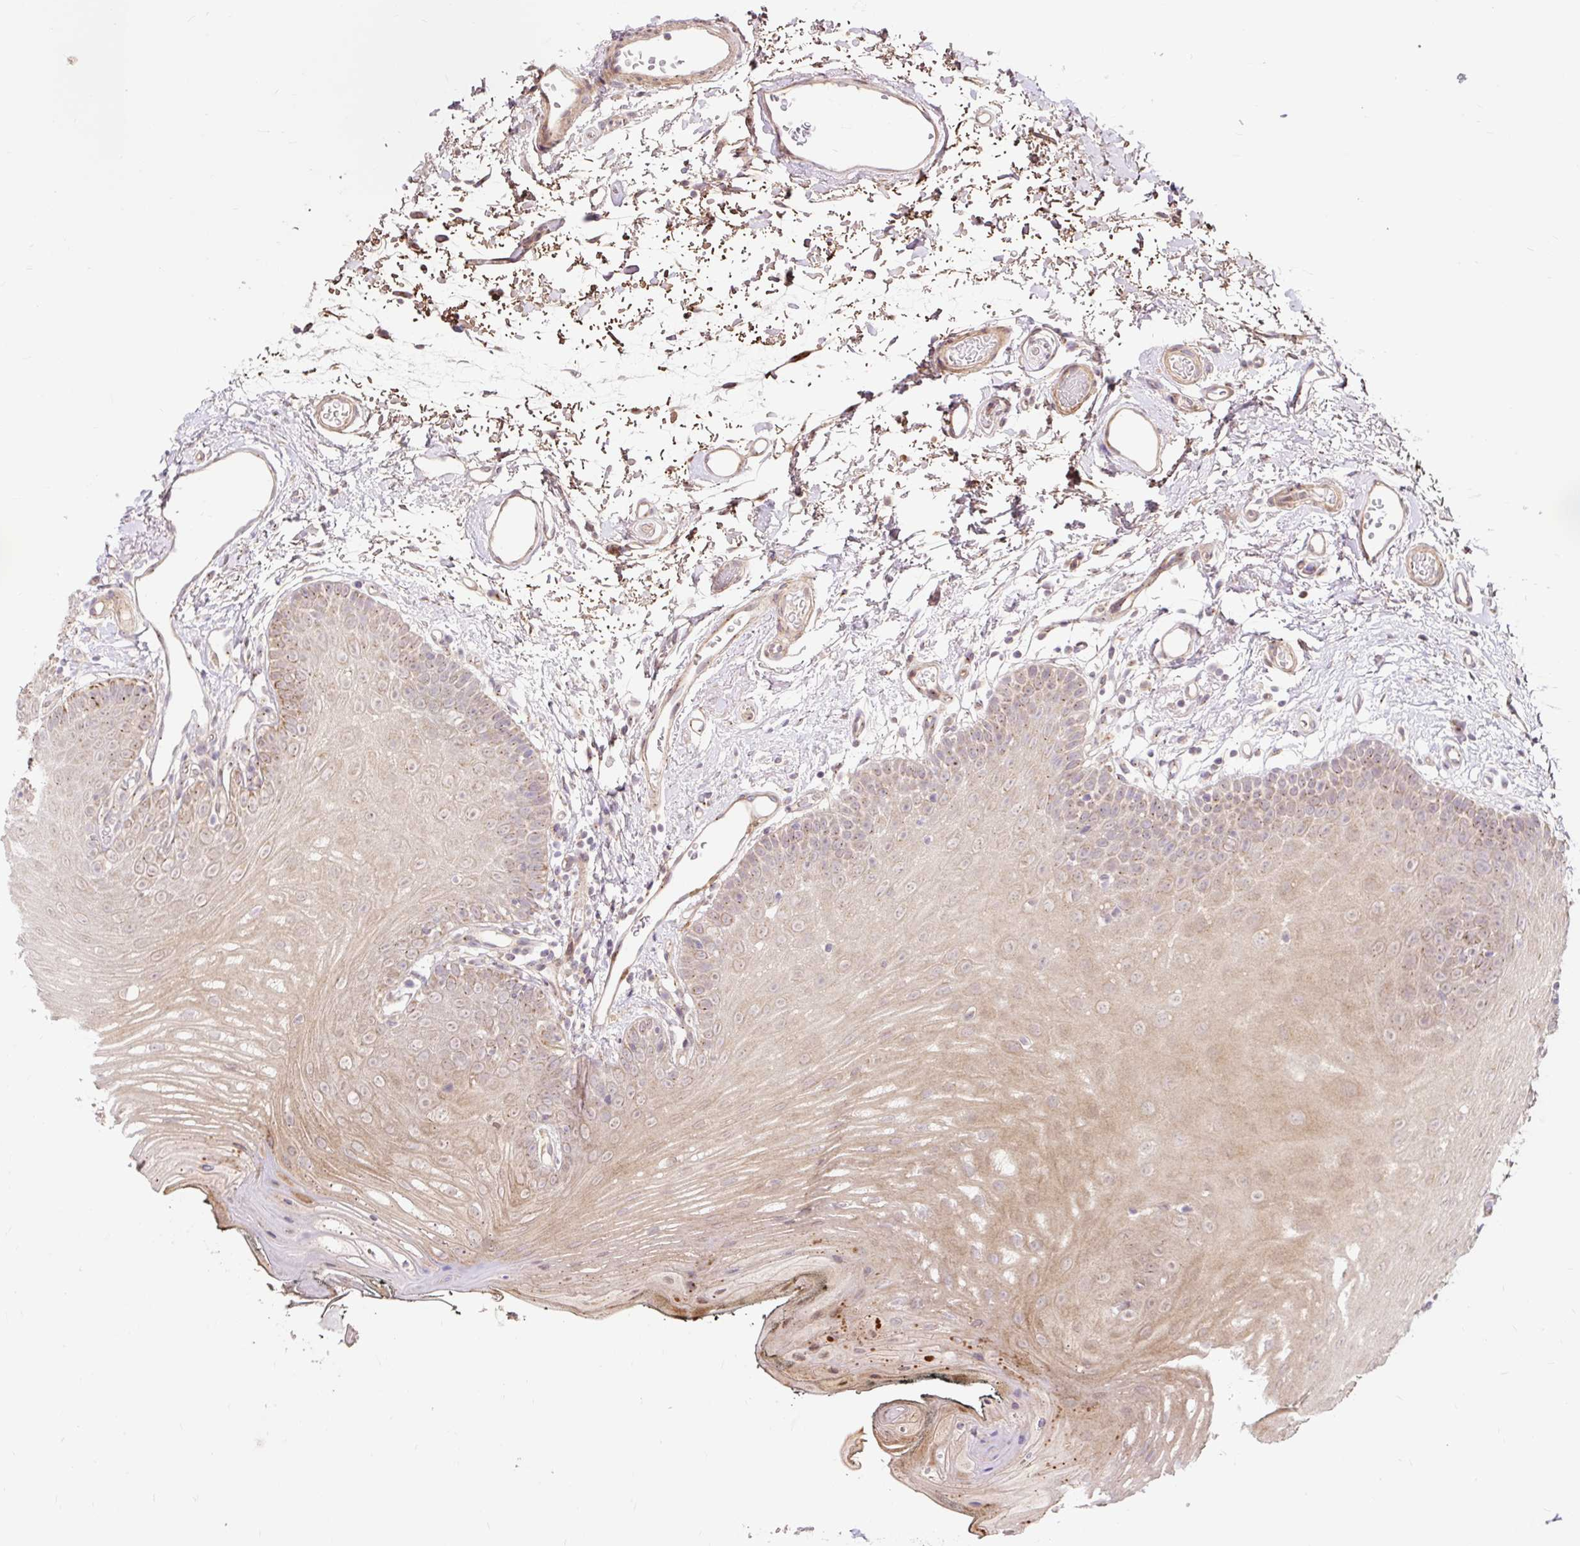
{"staining": {"intensity": "weak", "quantity": ">75%", "location": "cytoplasmic/membranous"}, "tissue": "oral mucosa", "cell_type": "Squamous epithelial cells", "image_type": "normal", "snomed": [{"axis": "morphology", "description": "Normal tissue, NOS"}, {"axis": "morphology", "description": "Squamous cell carcinoma, NOS"}, {"axis": "topography", "description": "Oral tissue"}, {"axis": "topography", "description": "Head-Neck"}], "caption": "Protein expression analysis of unremarkable human oral mucosa reveals weak cytoplasmic/membranous expression in approximately >75% of squamous epithelial cells.", "gene": "TRIAP1", "patient": {"sex": "female", "age": 81}}